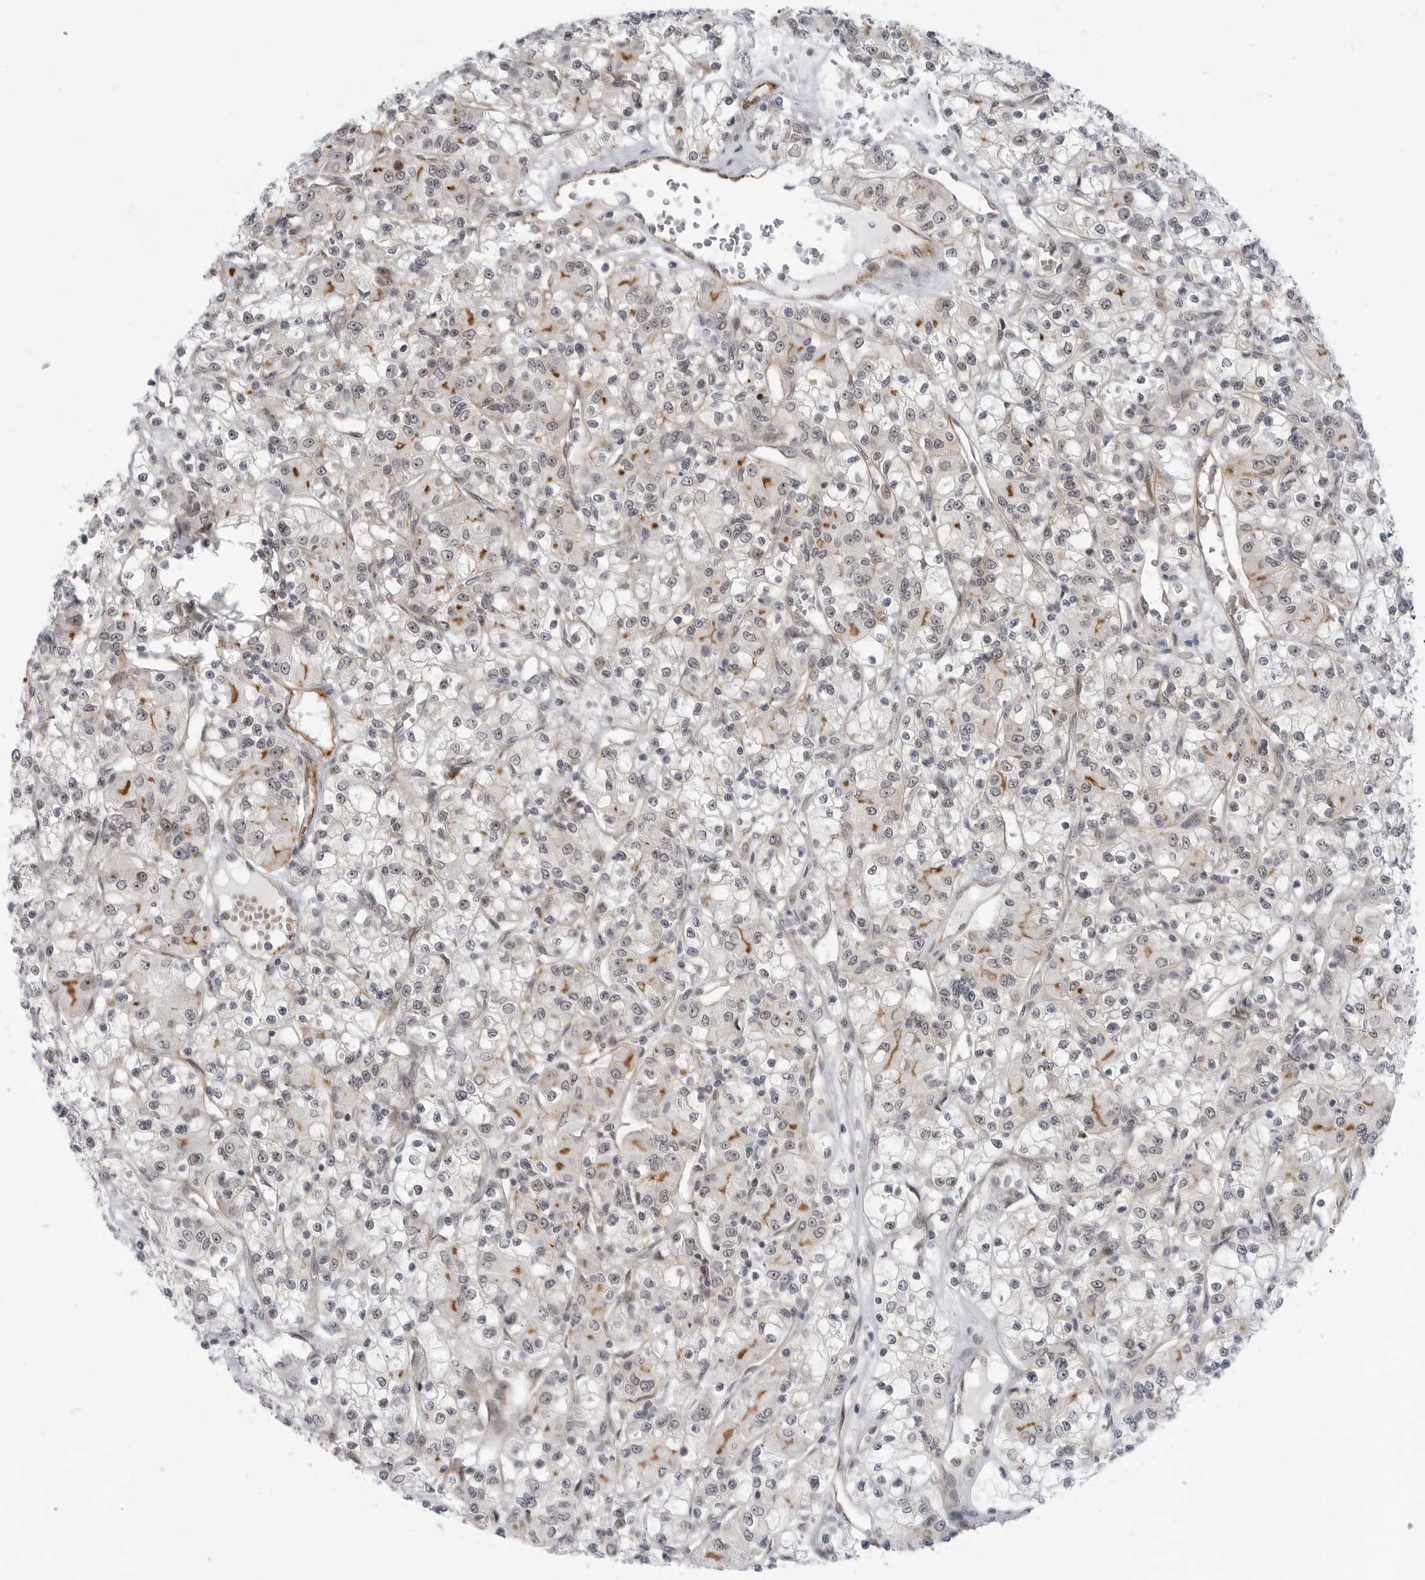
{"staining": {"intensity": "moderate", "quantity": "<25%", "location": "cytoplasmic/membranous"}, "tissue": "renal cancer", "cell_type": "Tumor cells", "image_type": "cancer", "snomed": [{"axis": "morphology", "description": "Adenocarcinoma, NOS"}, {"axis": "topography", "description": "Kidney"}], "caption": "Protein positivity by immunohistochemistry exhibits moderate cytoplasmic/membranous positivity in approximately <25% of tumor cells in renal cancer.", "gene": "CEP295NL", "patient": {"sex": "female", "age": 59}}